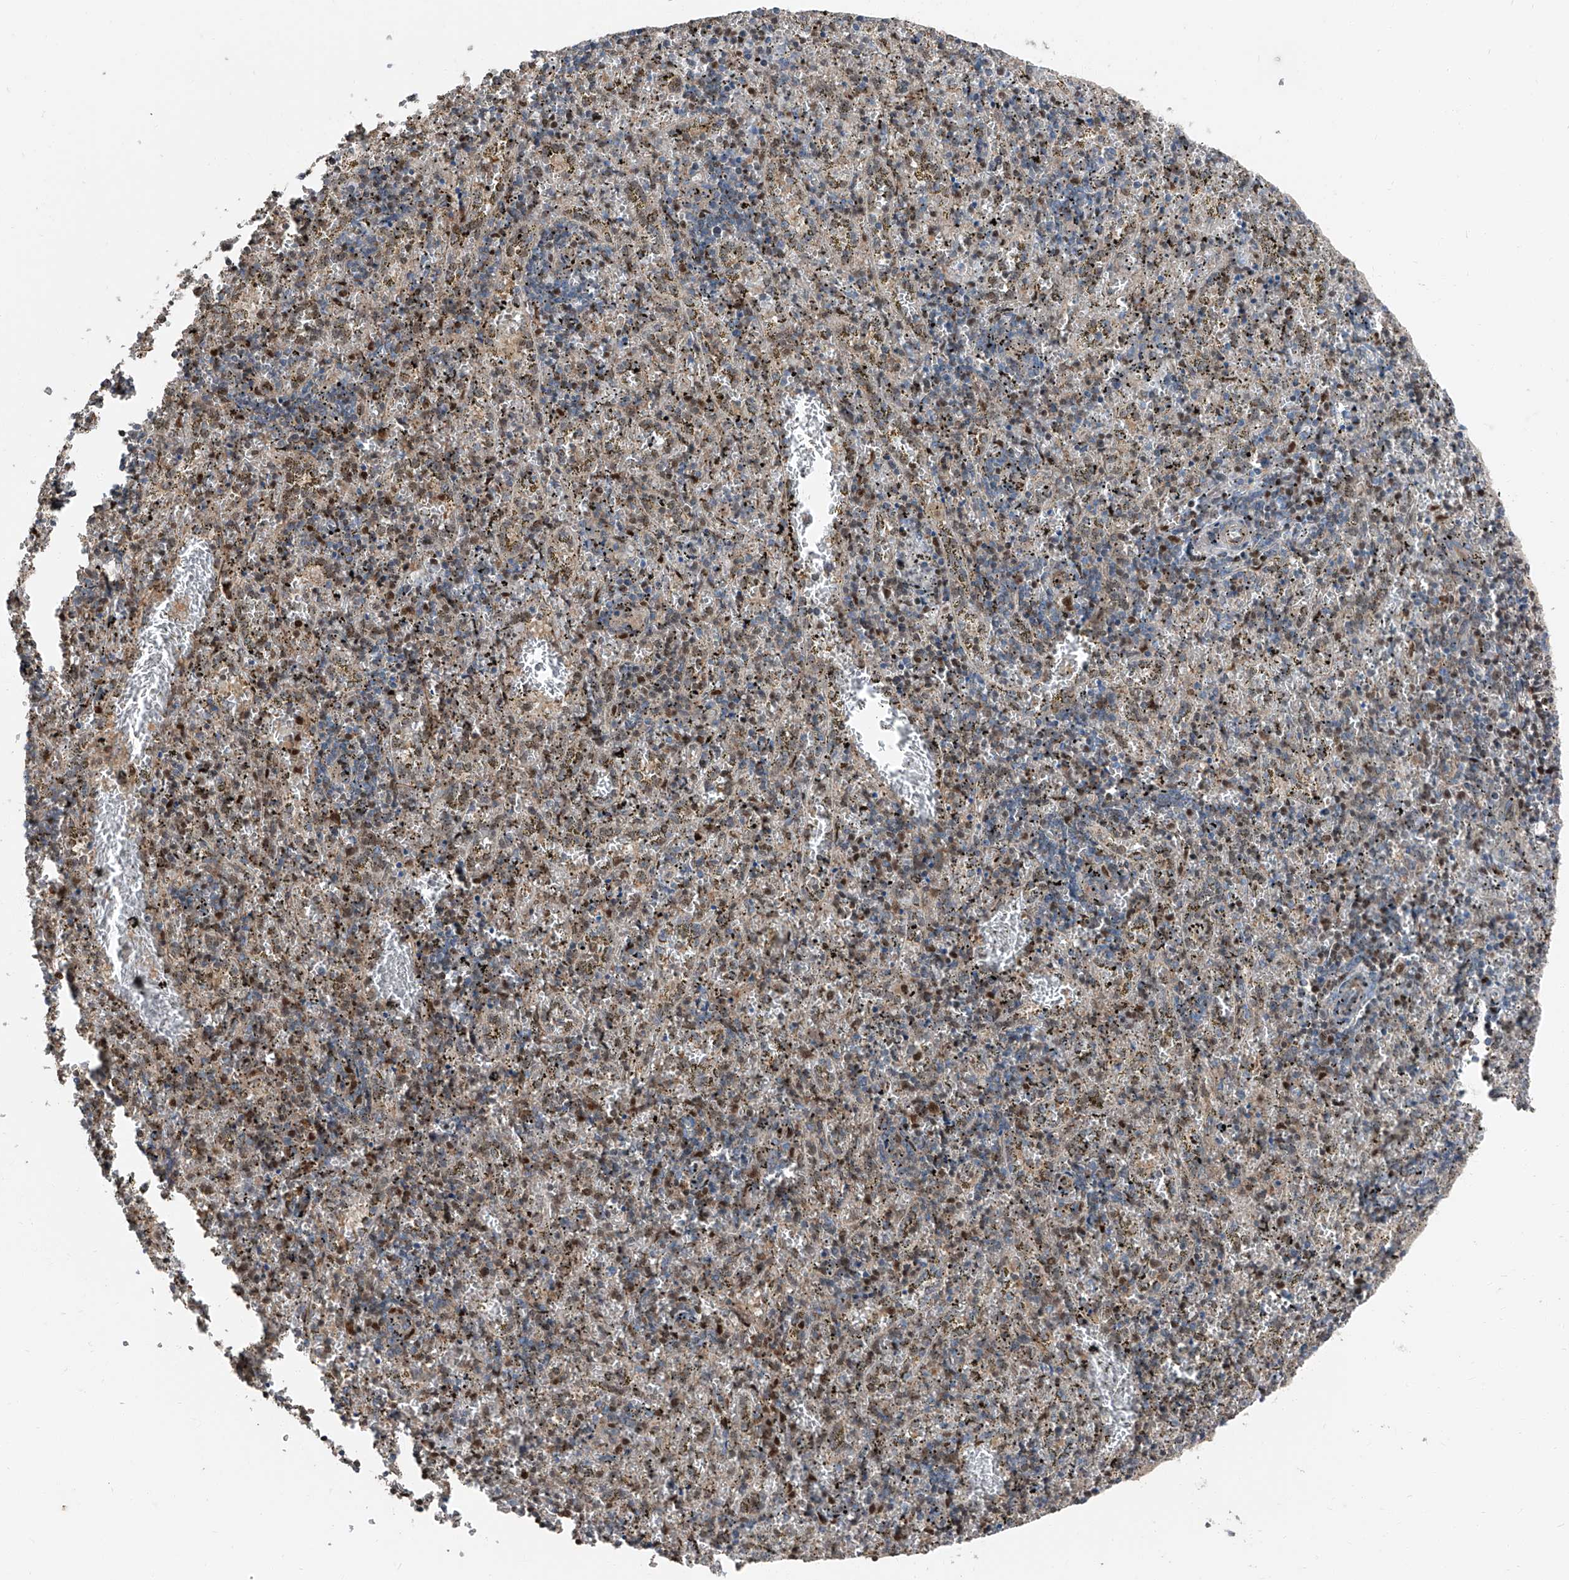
{"staining": {"intensity": "strong", "quantity": "25%-75%", "location": "nuclear"}, "tissue": "spleen", "cell_type": "Cells in red pulp", "image_type": "normal", "snomed": [{"axis": "morphology", "description": "Normal tissue, NOS"}, {"axis": "topography", "description": "Spleen"}], "caption": "This is a micrograph of immunohistochemistry staining of unremarkable spleen, which shows strong positivity in the nuclear of cells in red pulp.", "gene": "FKBP5", "patient": {"sex": "male", "age": 11}}